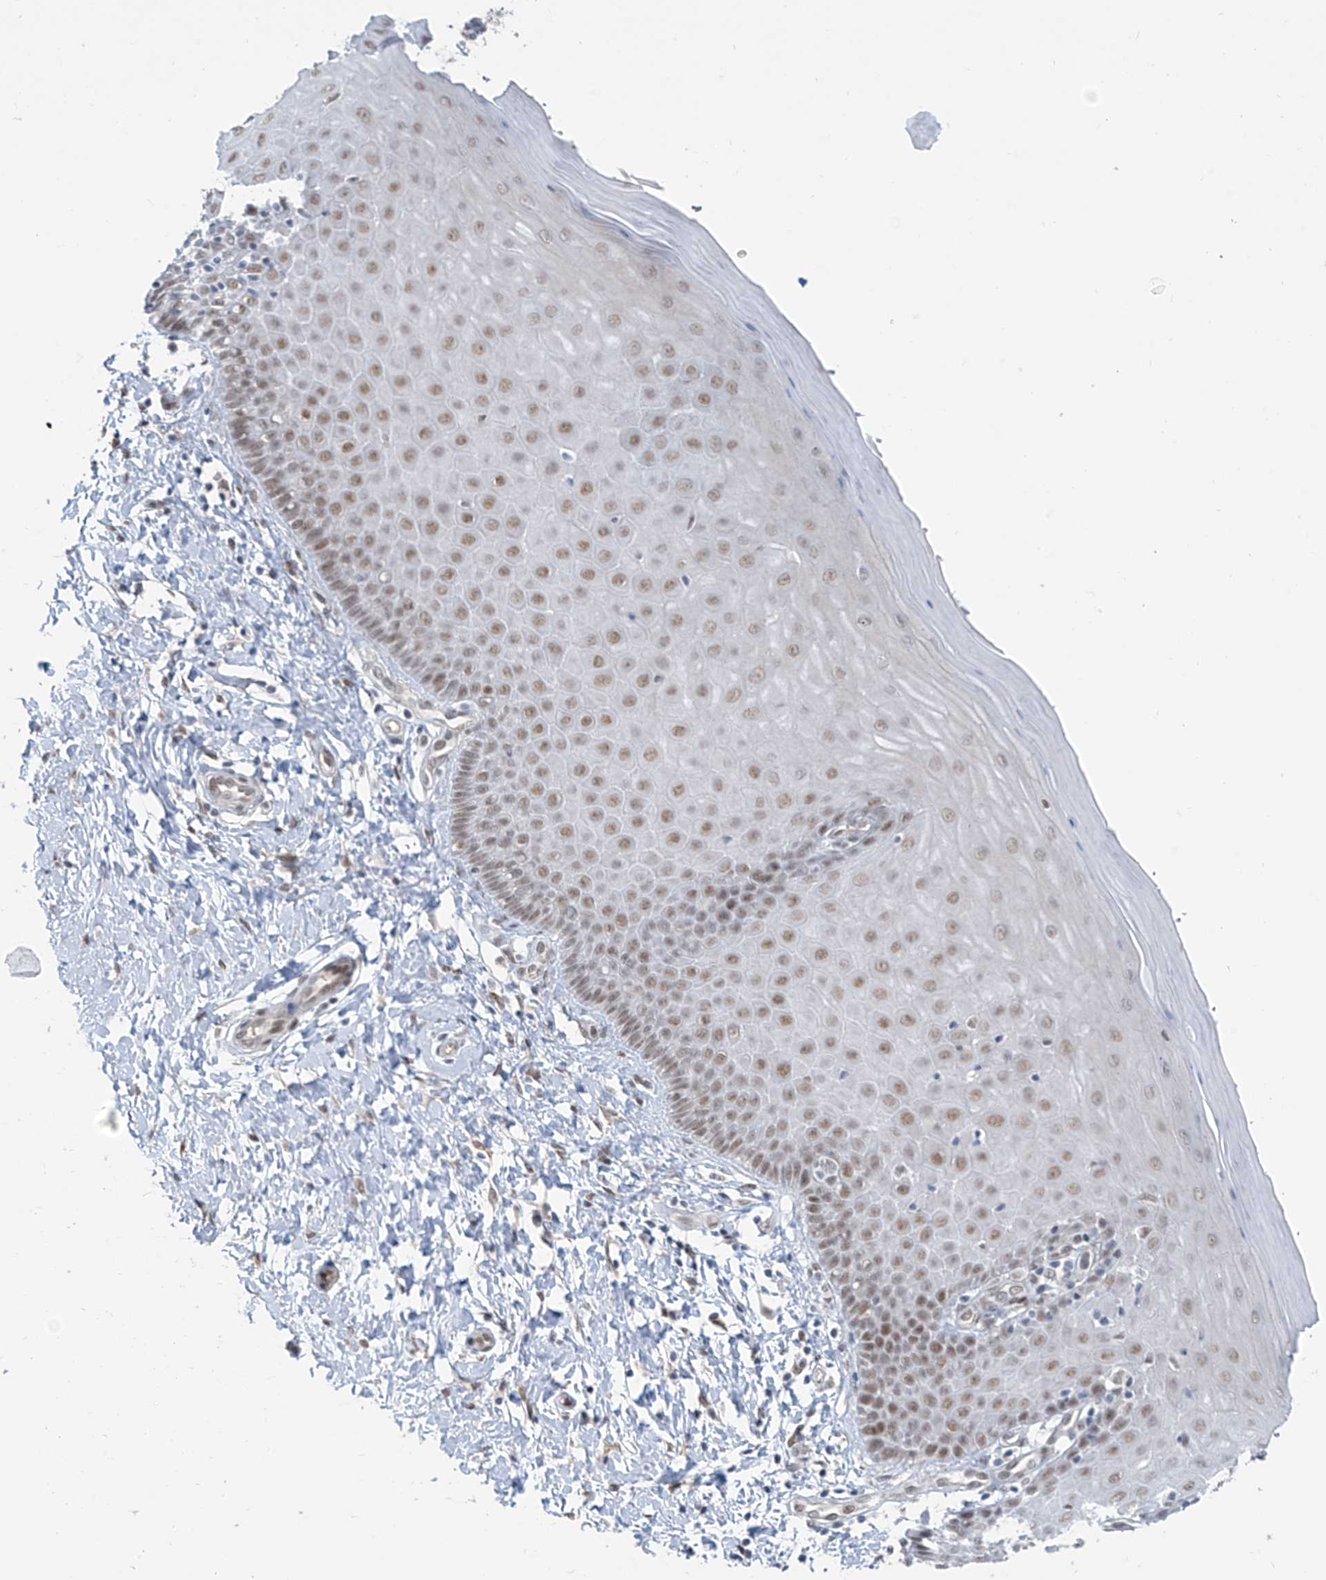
{"staining": {"intensity": "weak", "quantity": ">75%", "location": "nuclear"}, "tissue": "cervix", "cell_type": "Glandular cells", "image_type": "normal", "snomed": [{"axis": "morphology", "description": "Normal tissue, NOS"}, {"axis": "topography", "description": "Cervix"}], "caption": "Brown immunohistochemical staining in normal human cervix displays weak nuclear expression in about >75% of glandular cells.", "gene": "MCM9", "patient": {"sex": "female", "age": 55}}